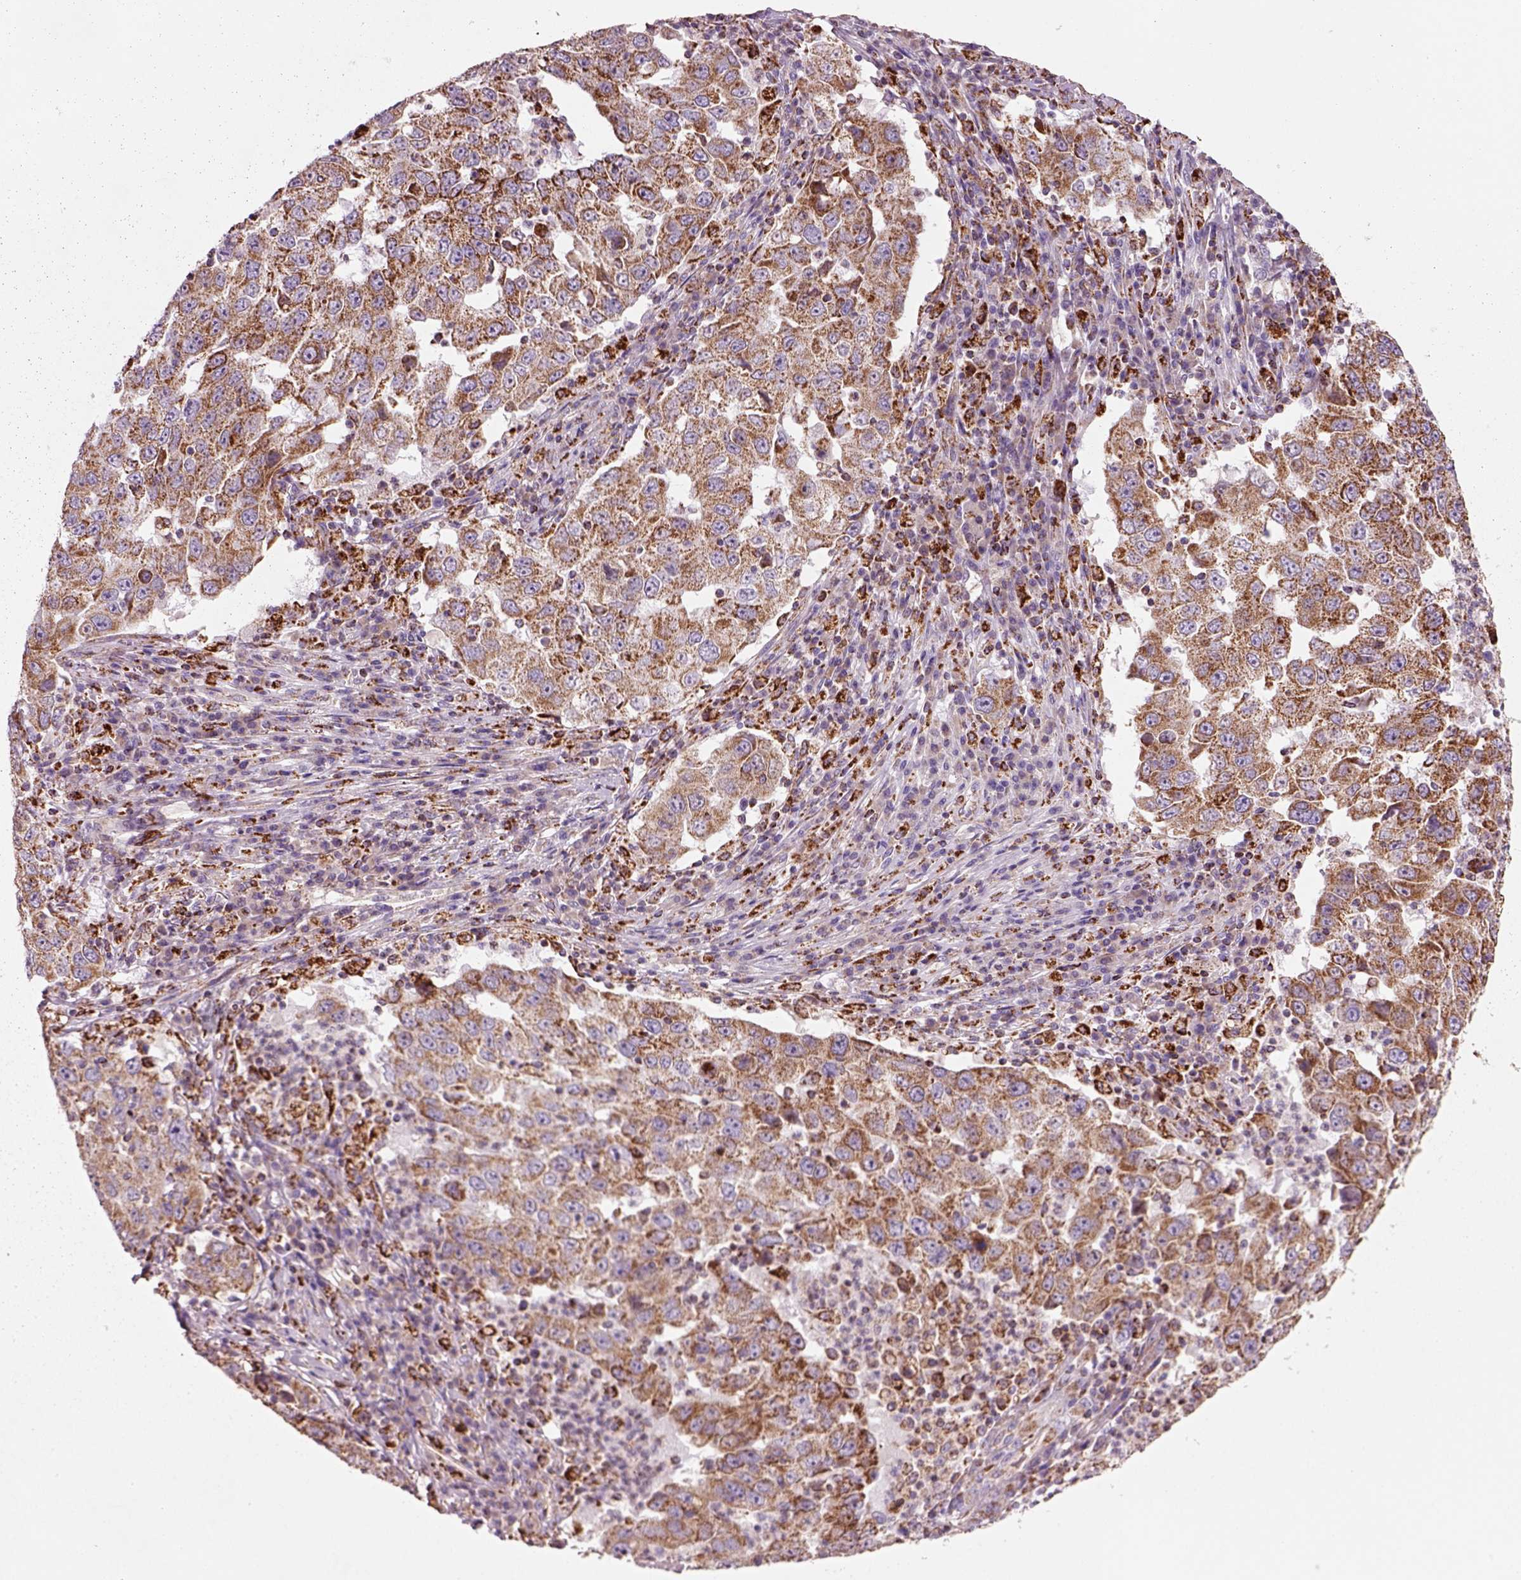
{"staining": {"intensity": "moderate", "quantity": ">75%", "location": "cytoplasmic/membranous"}, "tissue": "lung cancer", "cell_type": "Tumor cells", "image_type": "cancer", "snomed": [{"axis": "morphology", "description": "Adenocarcinoma, NOS"}, {"axis": "topography", "description": "Lung"}], "caption": "Lung cancer was stained to show a protein in brown. There is medium levels of moderate cytoplasmic/membranous positivity in about >75% of tumor cells.", "gene": "SLC25A24", "patient": {"sex": "male", "age": 73}}